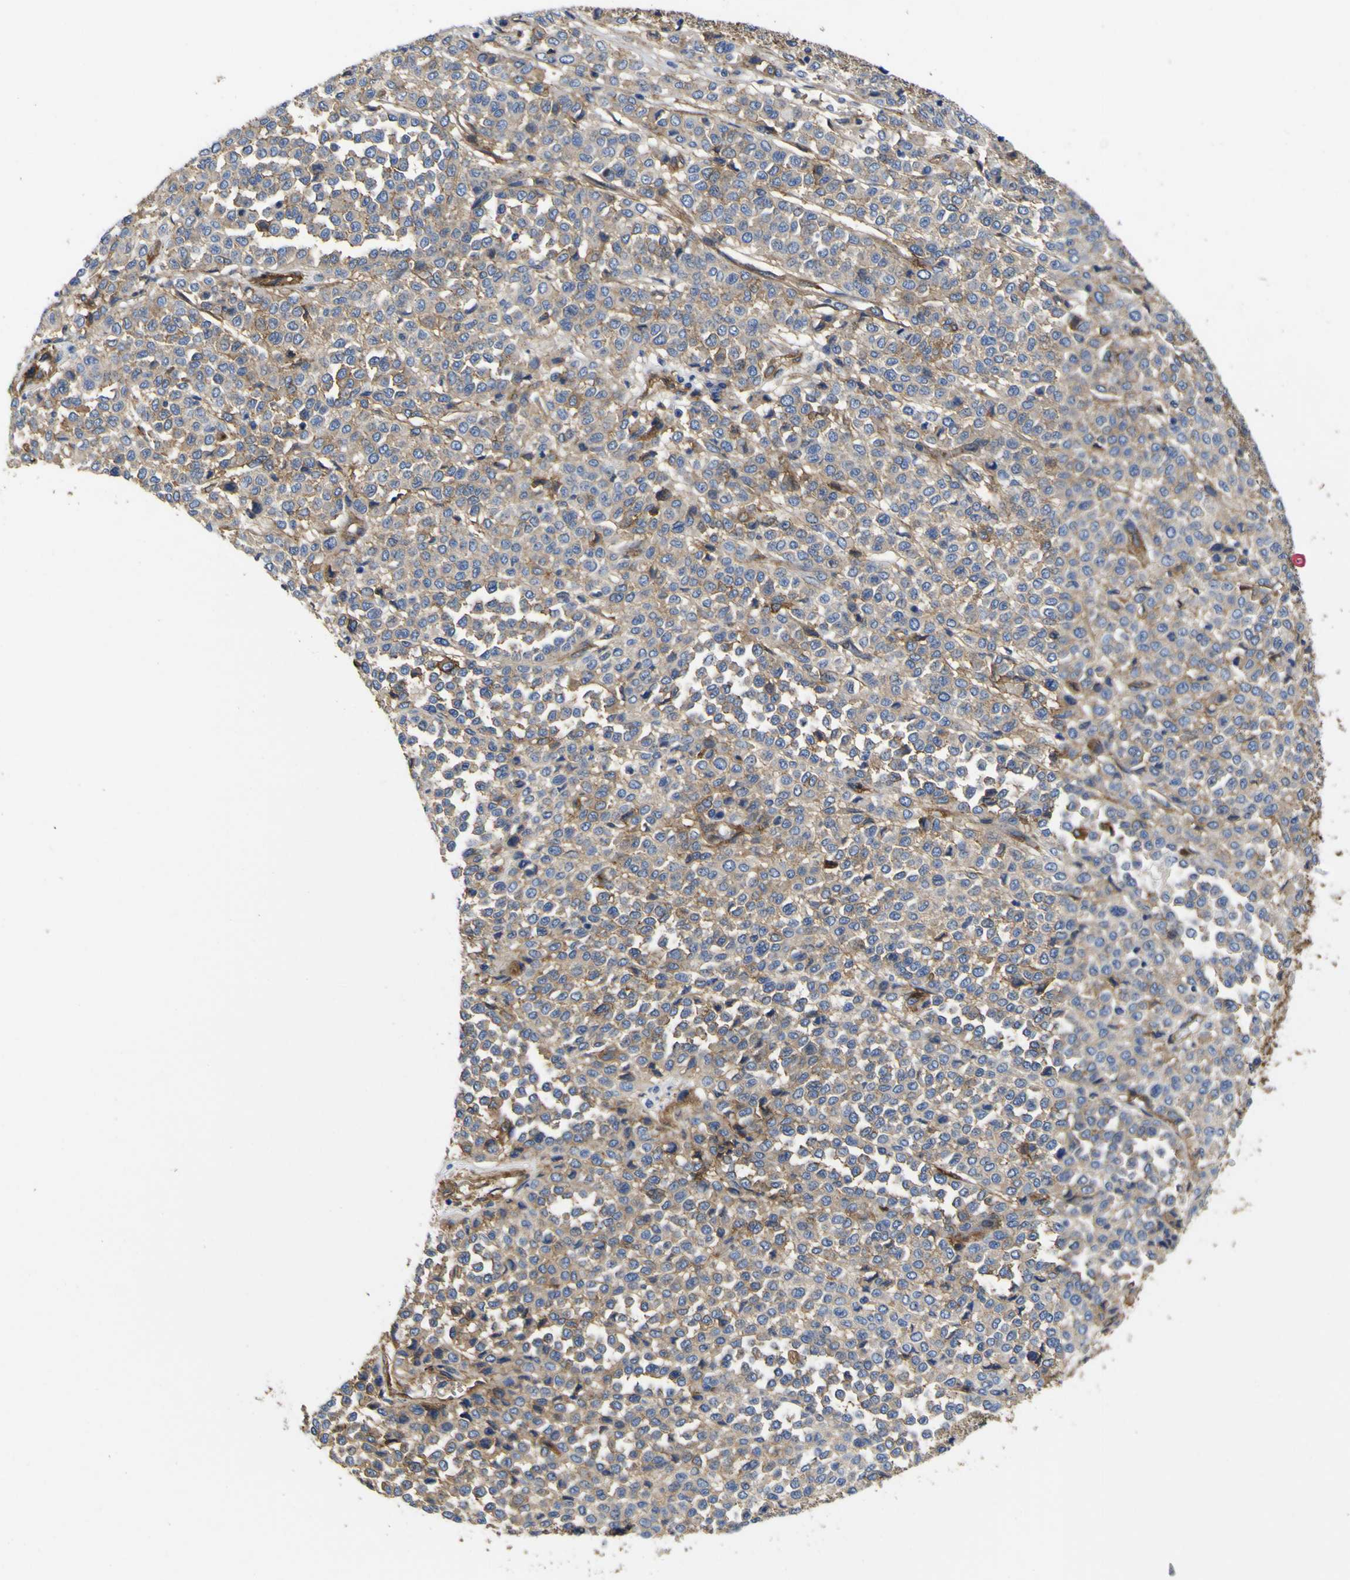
{"staining": {"intensity": "moderate", "quantity": ">75%", "location": "cytoplasmic/membranous"}, "tissue": "melanoma", "cell_type": "Tumor cells", "image_type": "cancer", "snomed": [{"axis": "morphology", "description": "Malignant melanoma, Metastatic site"}, {"axis": "topography", "description": "Pancreas"}], "caption": "A histopathology image of human melanoma stained for a protein shows moderate cytoplasmic/membranous brown staining in tumor cells.", "gene": "CD151", "patient": {"sex": "female", "age": 30}}